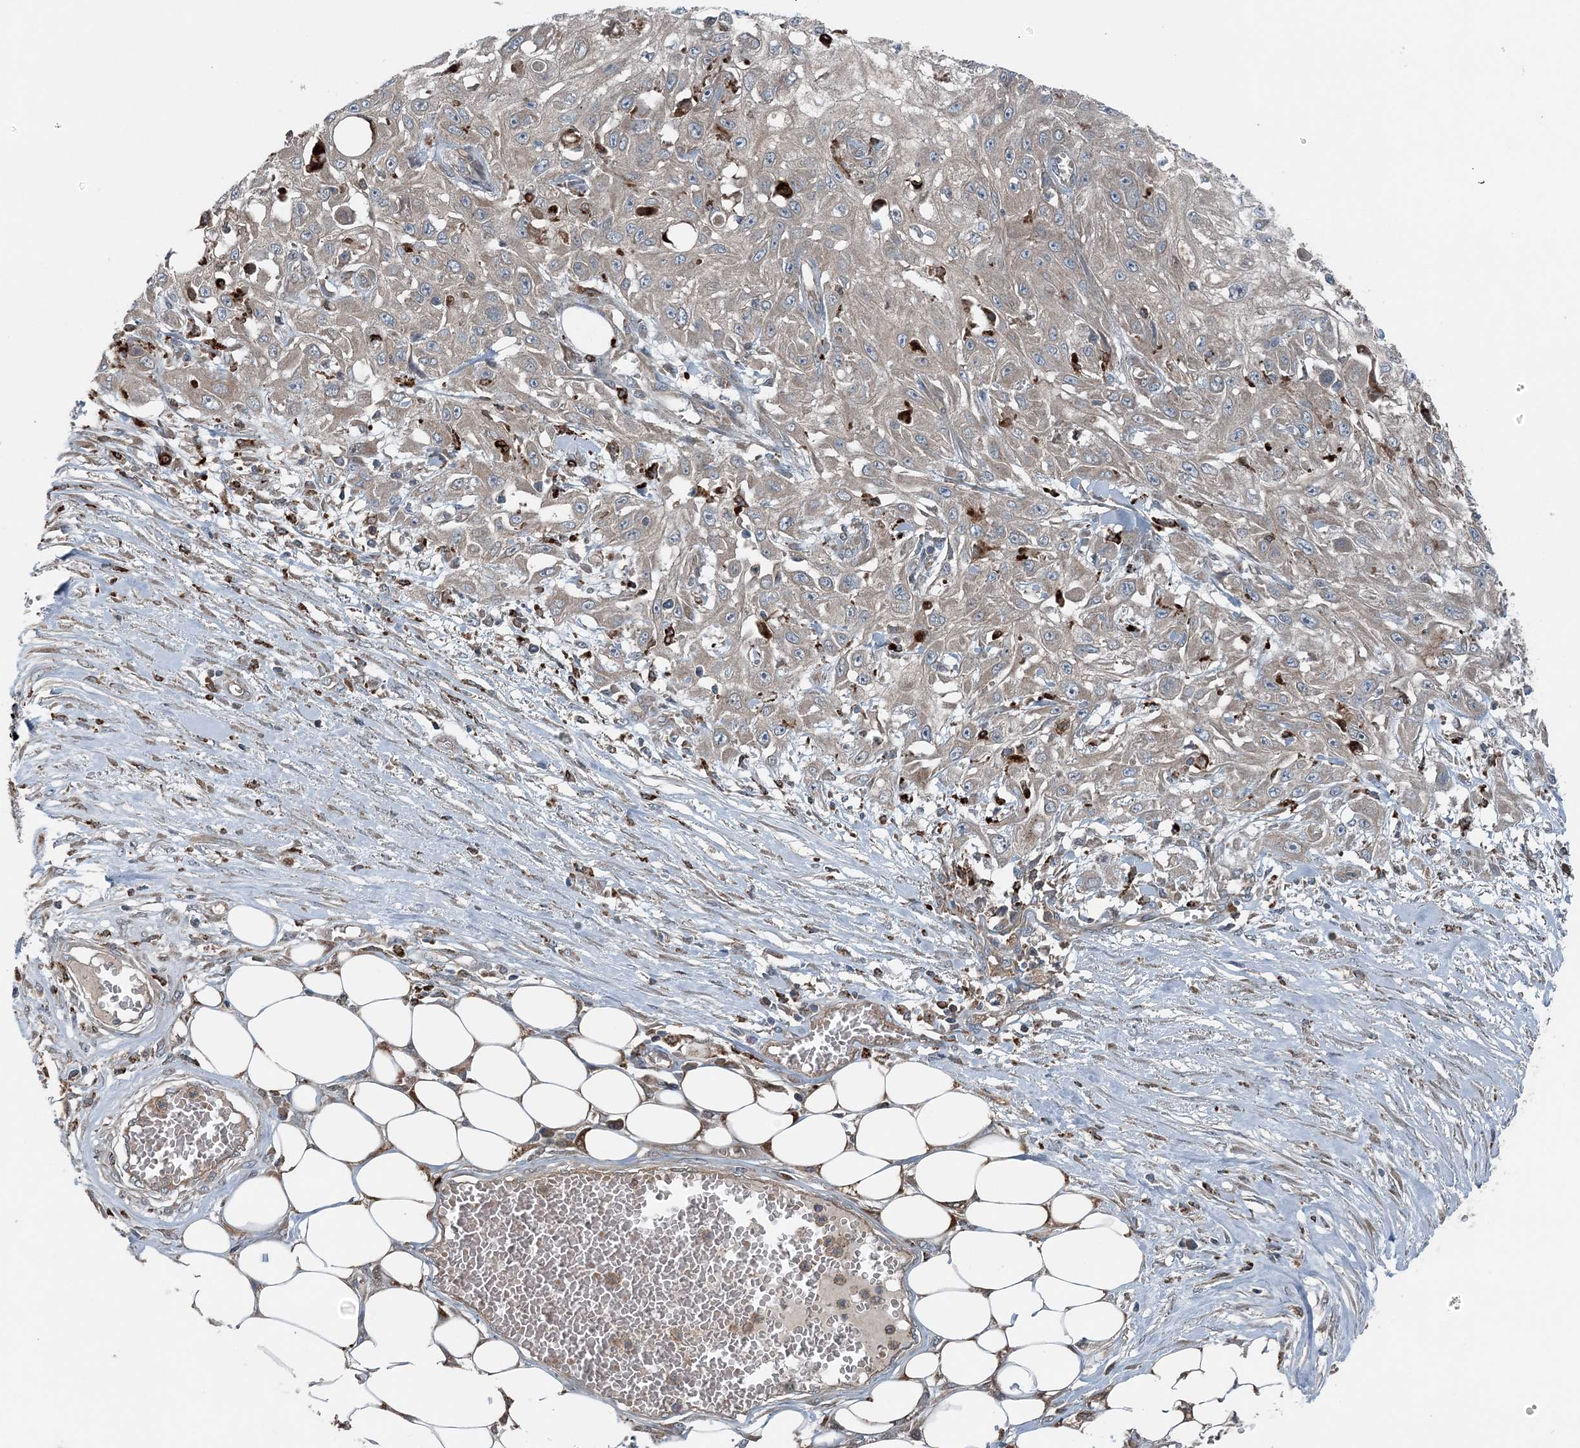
{"staining": {"intensity": "negative", "quantity": "none", "location": "none"}, "tissue": "skin cancer", "cell_type": "Tumor cells", "image_type": "cancer", "snomed": [{"axis": "morphology", "description": "Squamous cell carcinoma, NOS"}, {"axis": "morphology", "description": "Squamous cell carcinoma, metastatic, NOS"}, {"axis": "topography", "description": "Skin"}, {"axis": "topography", "description": "Lymph node"}], "caption": "Human skin cancer (squamous cell carcinoma) stained for a protein using IHC demonstrates no staining in tumor cells.", "gene": "ASNSD1", "patient": {"sex": "male", "age": 75}}